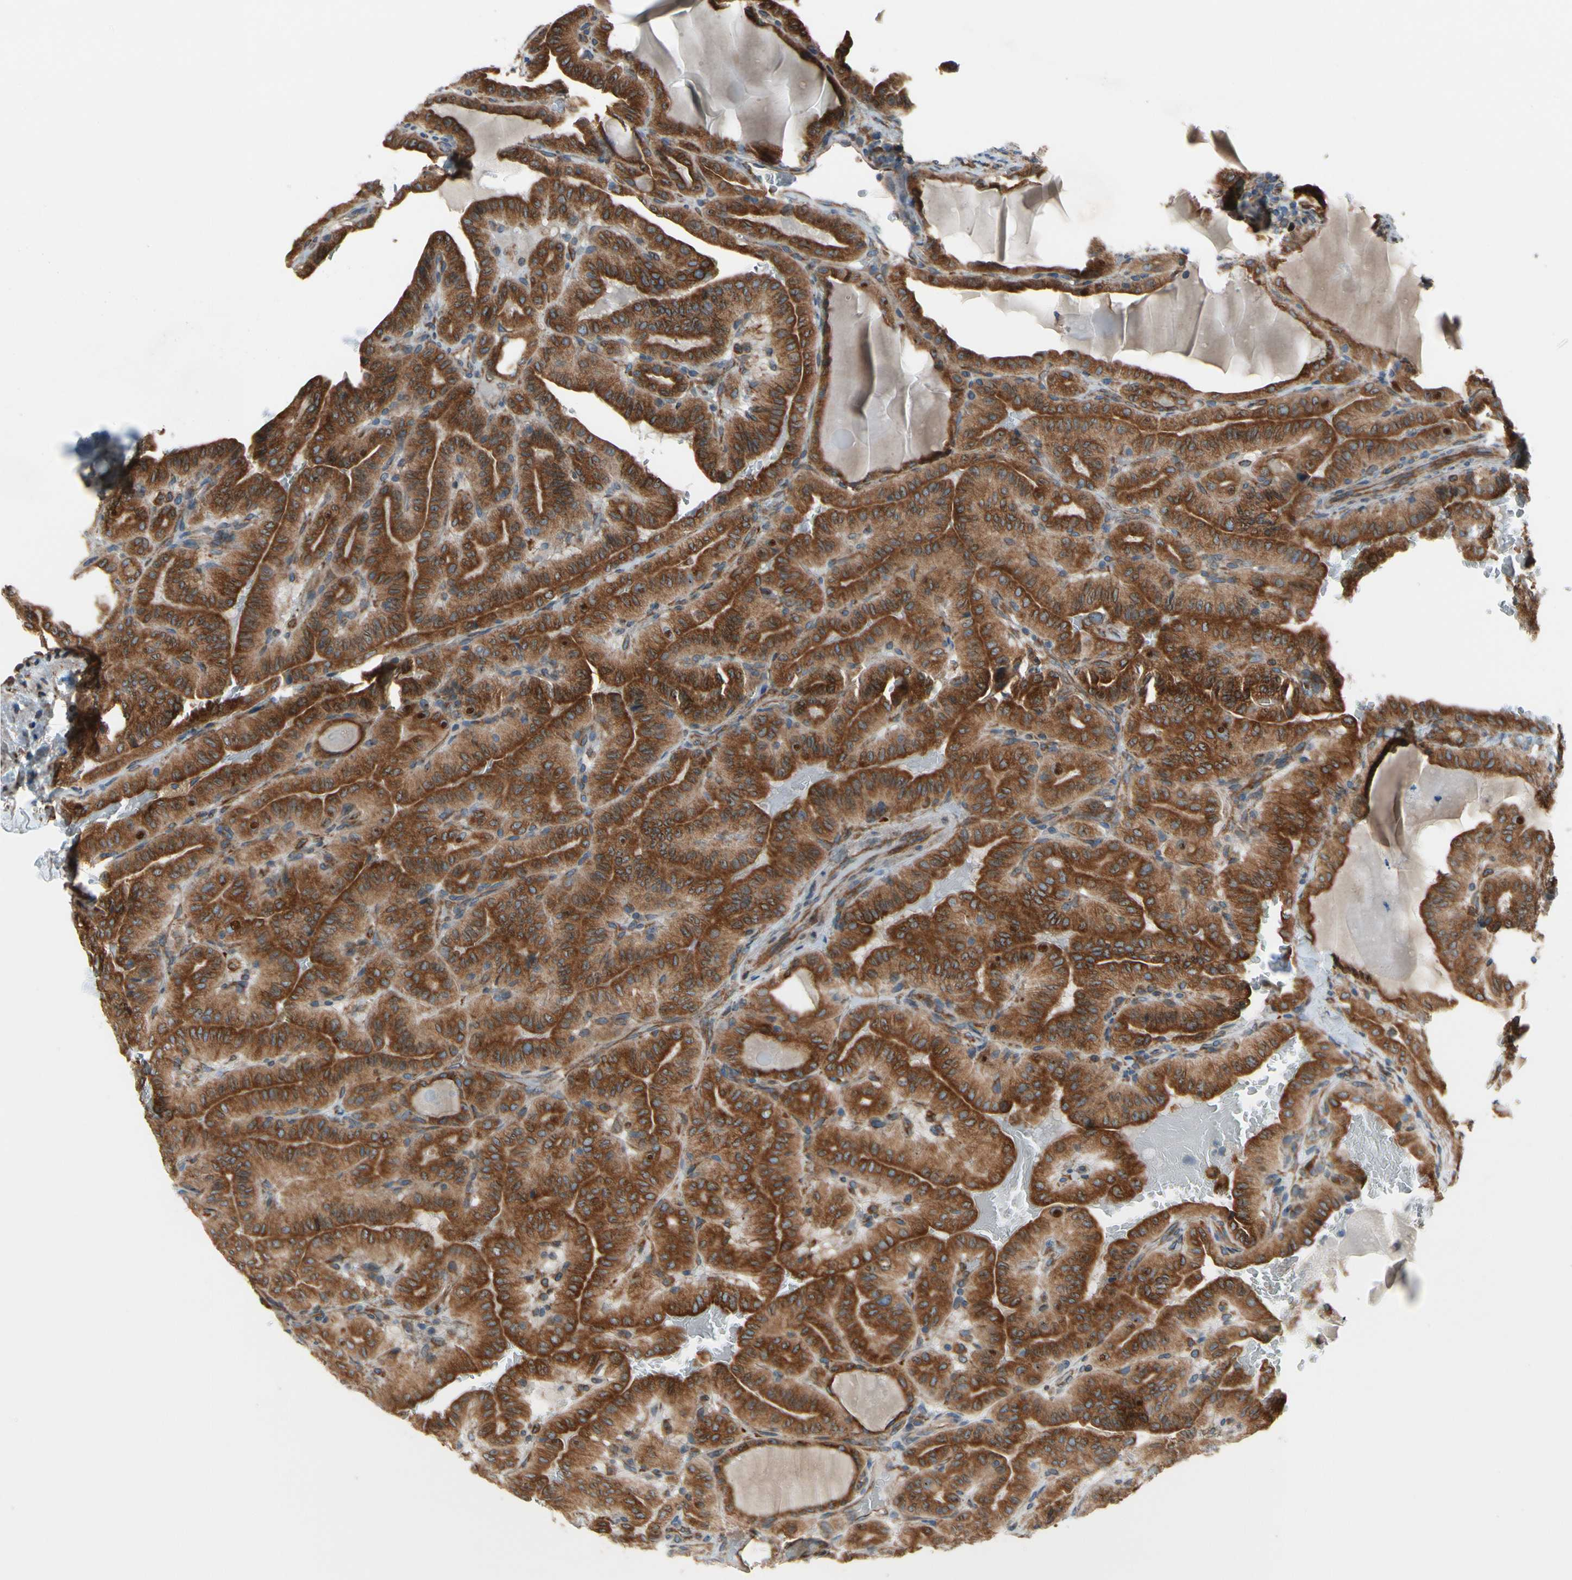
{"staining": {"intensity": "strong", "quantity": ">75%", "location": "cytoplasmic/membranous"}, "tissue": "thyroid cancer", "cell_type": "Tumor cells", "image_type": "cancer", "snomed": [{"axis": "morphology", "description": "Papillary adenocarcinoma, NOS"}, {"axis": "topography", "description": "Thyroid gland"}], "caption": "Human thyroid cancer (papillary adenocarcinoma) stained with a brown dye demonstrates strong cytoplasmic/membranous positive staining in about >75% of tumor cells.", "gene": "CLCC1", "patient": {"sex": "male", "age": 77}}